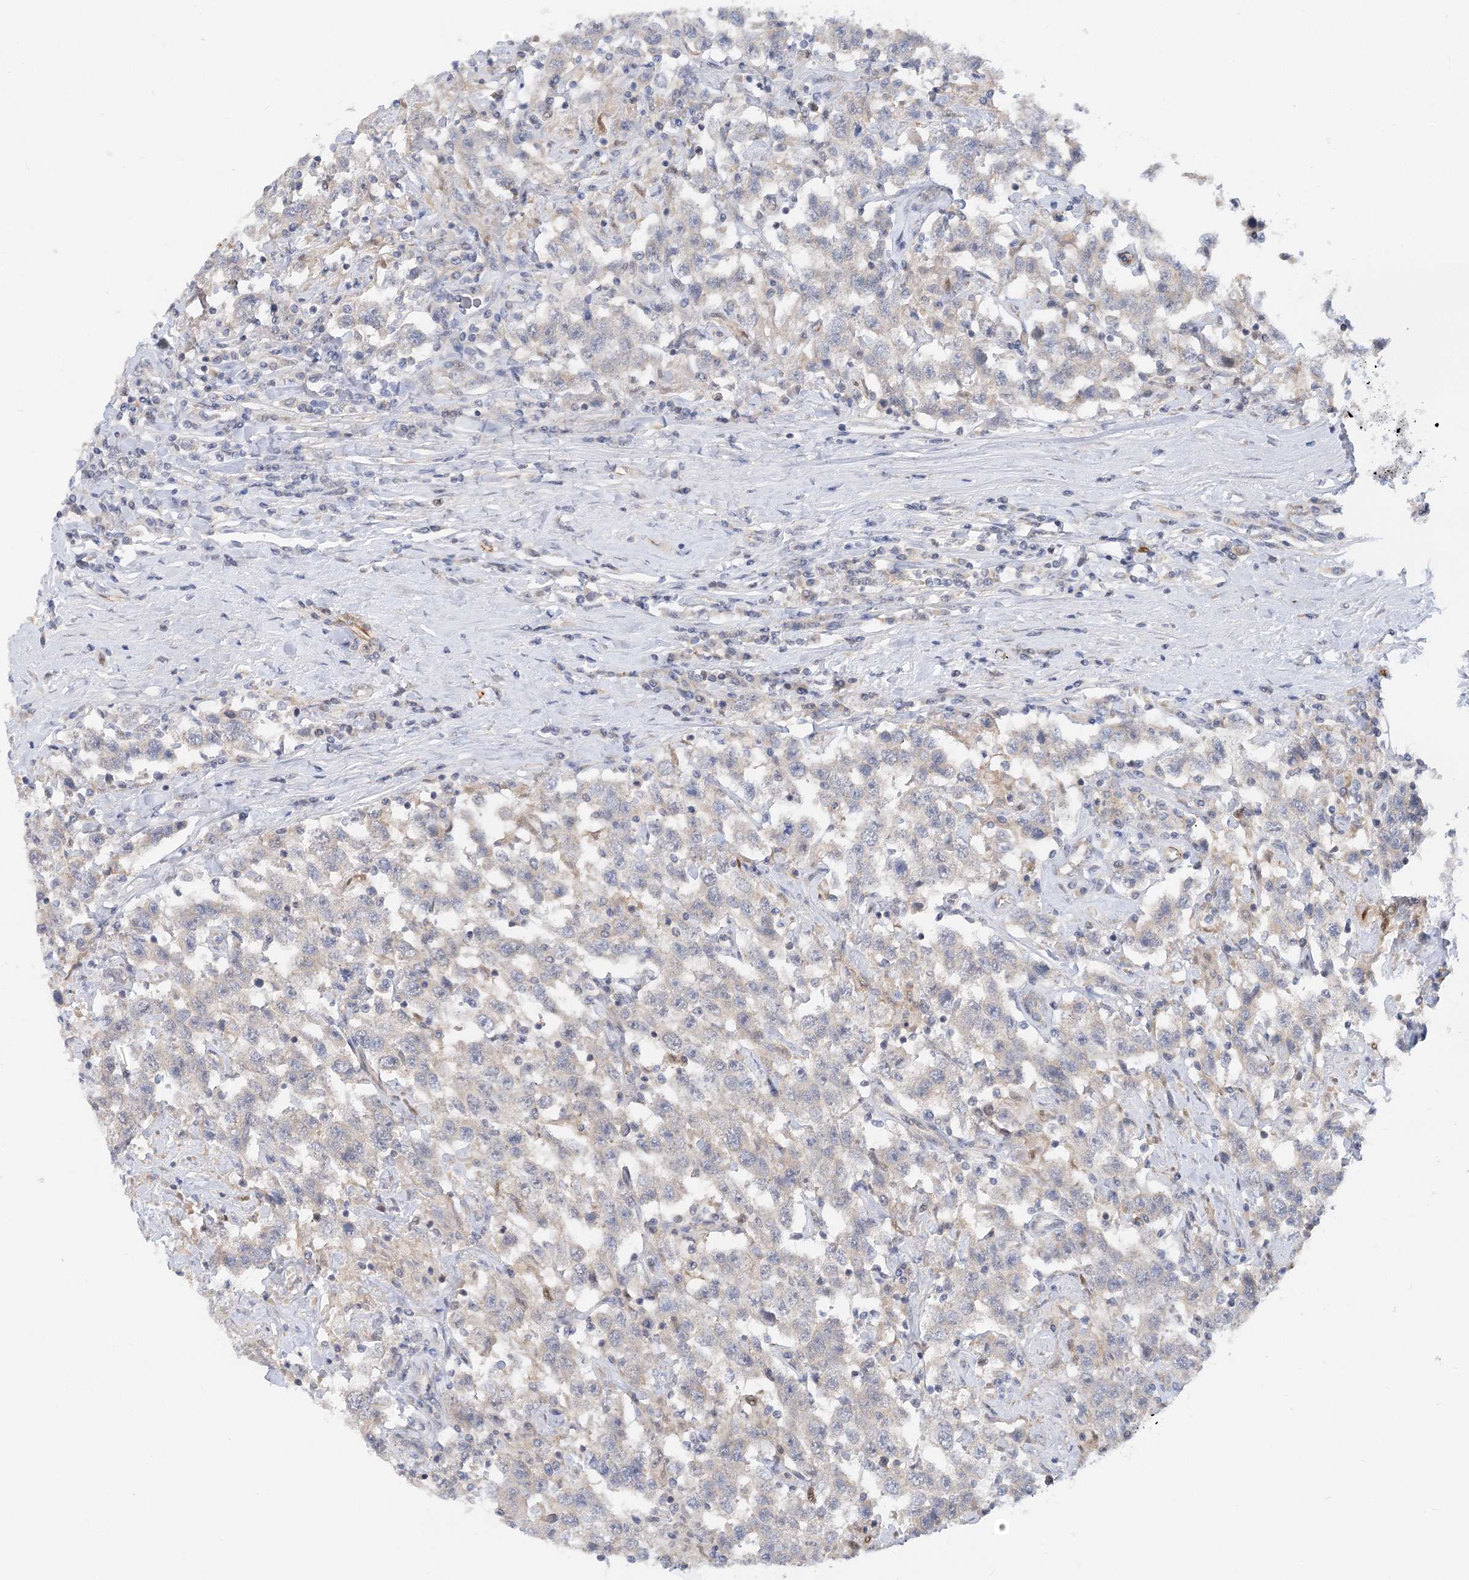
{"staining": {"intensity": "negative", "quantity": "none", "location": "none"}, "tissue": "testis cancer", "cell_type": "Tumor cells", "image_type": "cancer", "snomed": [{"axis": "morphology", "description": "Seminoma, NOS"}, {"axis": "topography", "description": "Testis"}], "caption": "An immunohistochemistry (IHC) photomicrograph of seminoma (testis) is shown. There is no staining in tumor cells of seminoma (testis). The staining was performed using DAB to visualize the protein expression in brown, while the nuclei were stained in blue with hematoxylin (Magnification: 20x).", "gene": "NELL2", "patient": {"sex": "male", "age": 41}}